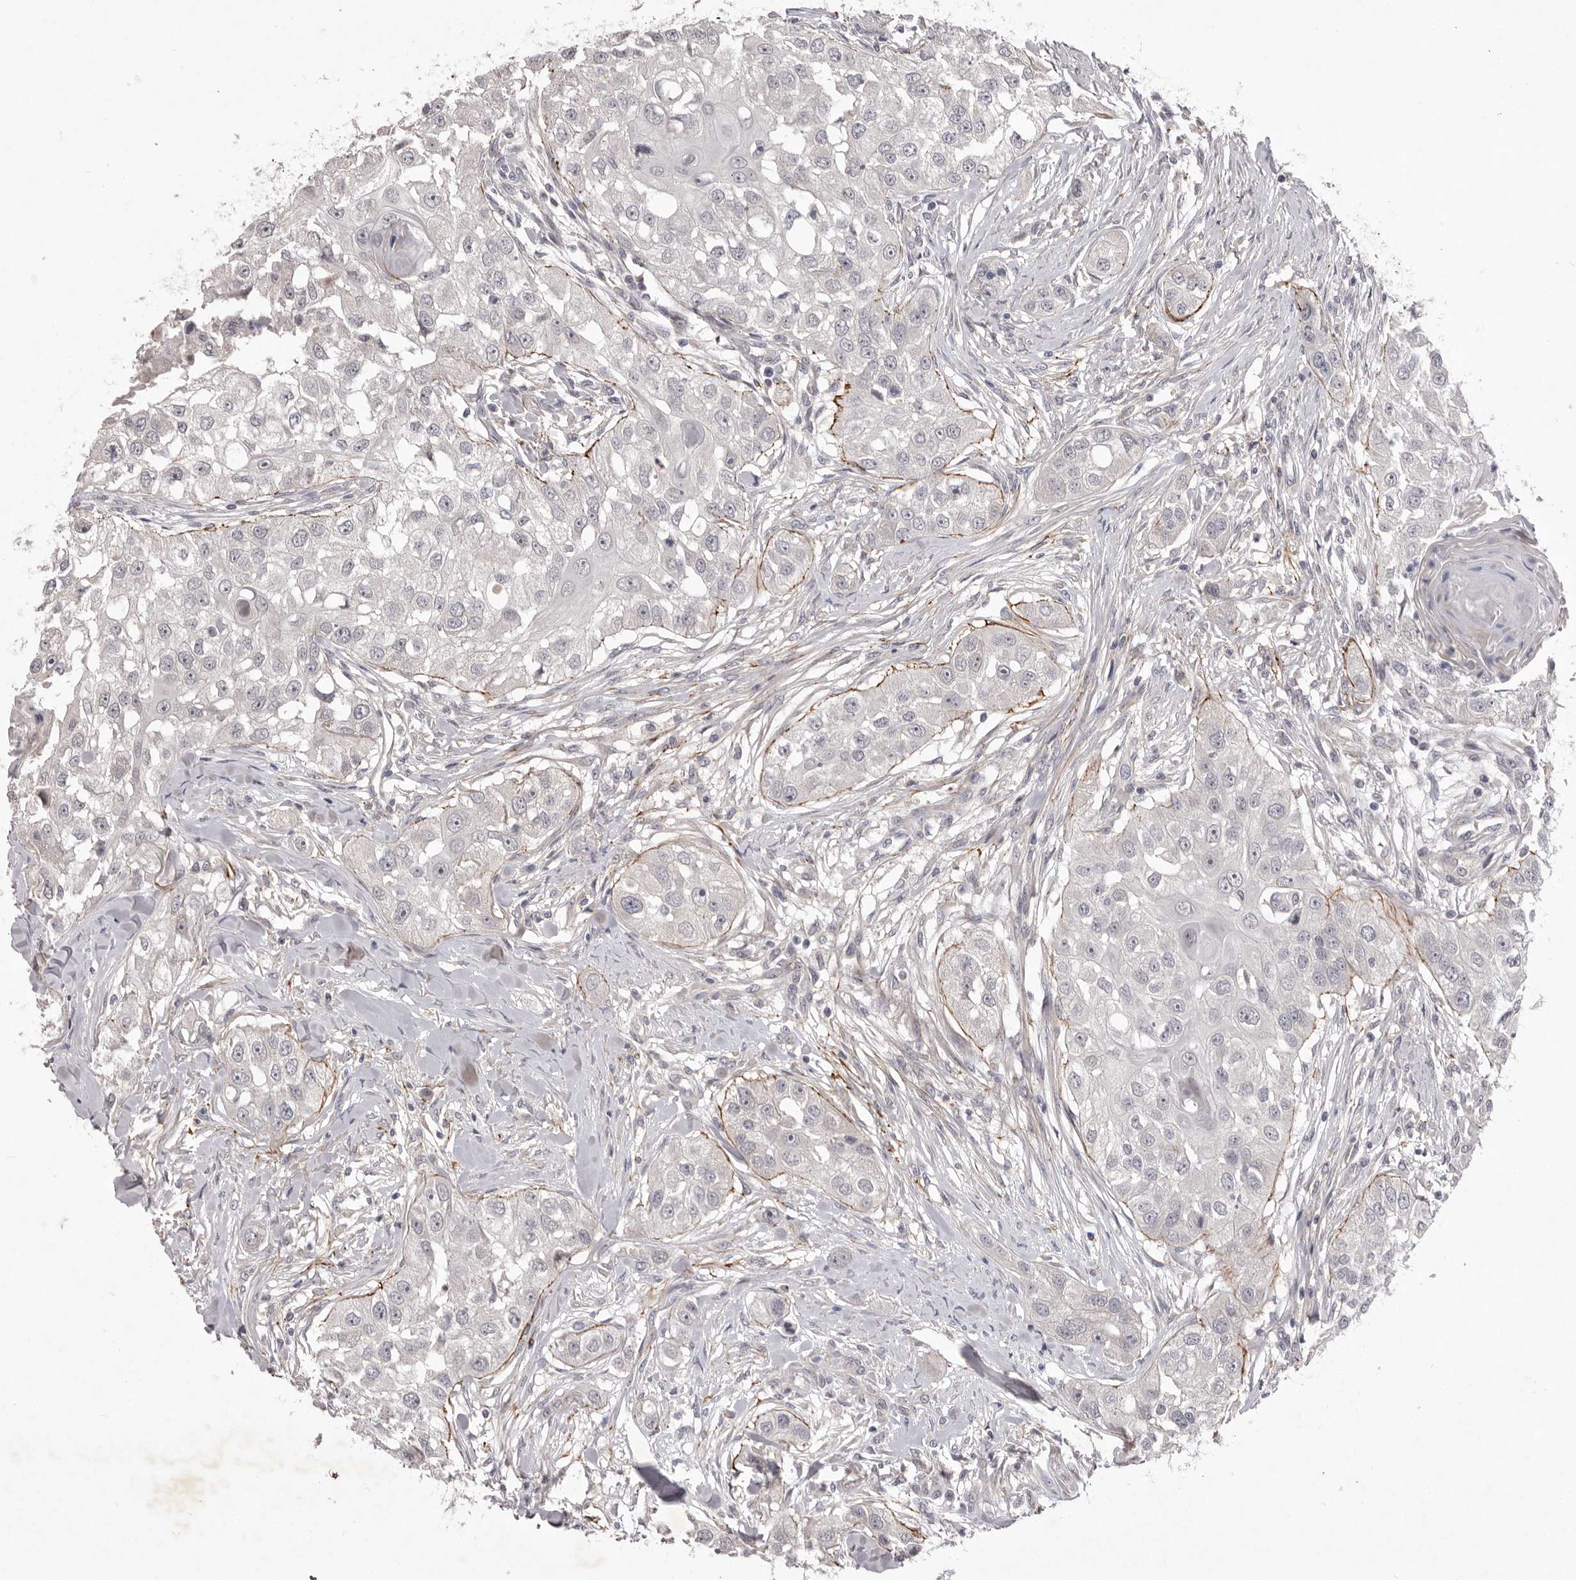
{"staining": {"intensity": "negative", "quantity": "none", "location": "none"}, "tissue": "head and neck cancer", "cell_type": "Tumor cells", "image_type": "cancer", "snomed": [{"axis": "morphology", "description": "Normal tissue, NOS"}, {"axis": "morphology", "description": "Squamous cell carcinoma, NOS"}, {"axis": "topography", "description": "Skeletal muscle"}, {"axis": "topography", "description": "Head-Neck"}], "caption": "There is no significant expression in tumor cells of head and neck cancer. (DAB (3,3'-diaminobenzidine) immunohistochemistry with hematoxylin counter stain).", "gene": "HBS1L", "patient": {"sex": "male", "age": 51}}